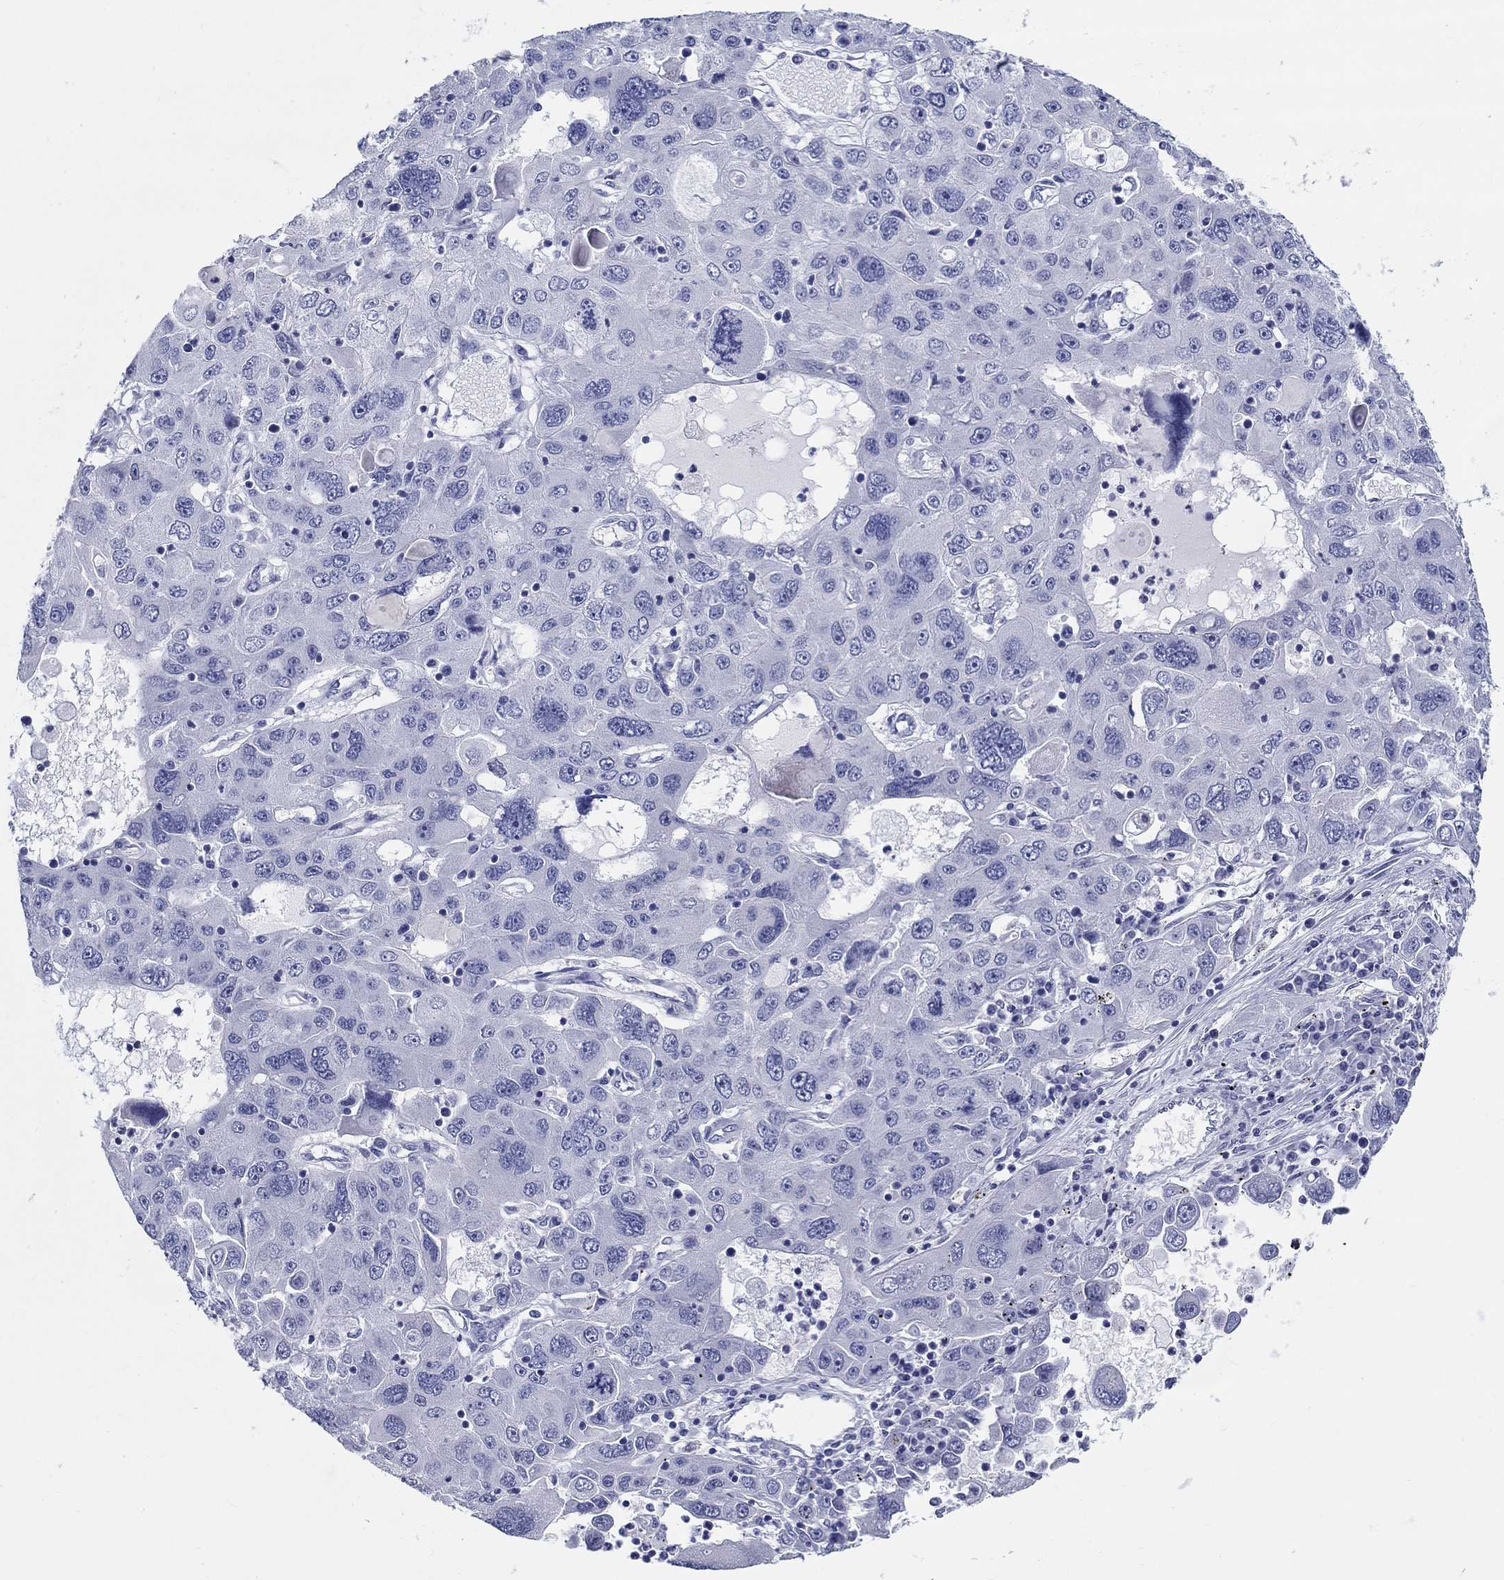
{"staining": {"intensity": "negative", "quantity": "none", "location": "none"}, "tissue": "stomach cancer", "cell_type": "Tumor cells", "image_type": "cancer", "snomed": [{"axis": "morphology", "description": "Adenocarcinoma, NOS"}, {"axis": "topography", "description": "Stomach"}], "caption": "Tumor cells show no significant protein expression in stomach cancer (adenocarcinoma). Nuclei are stained in blue.", "gene": "CRYGS", "patient": {"sex": "male", "age": 56}}